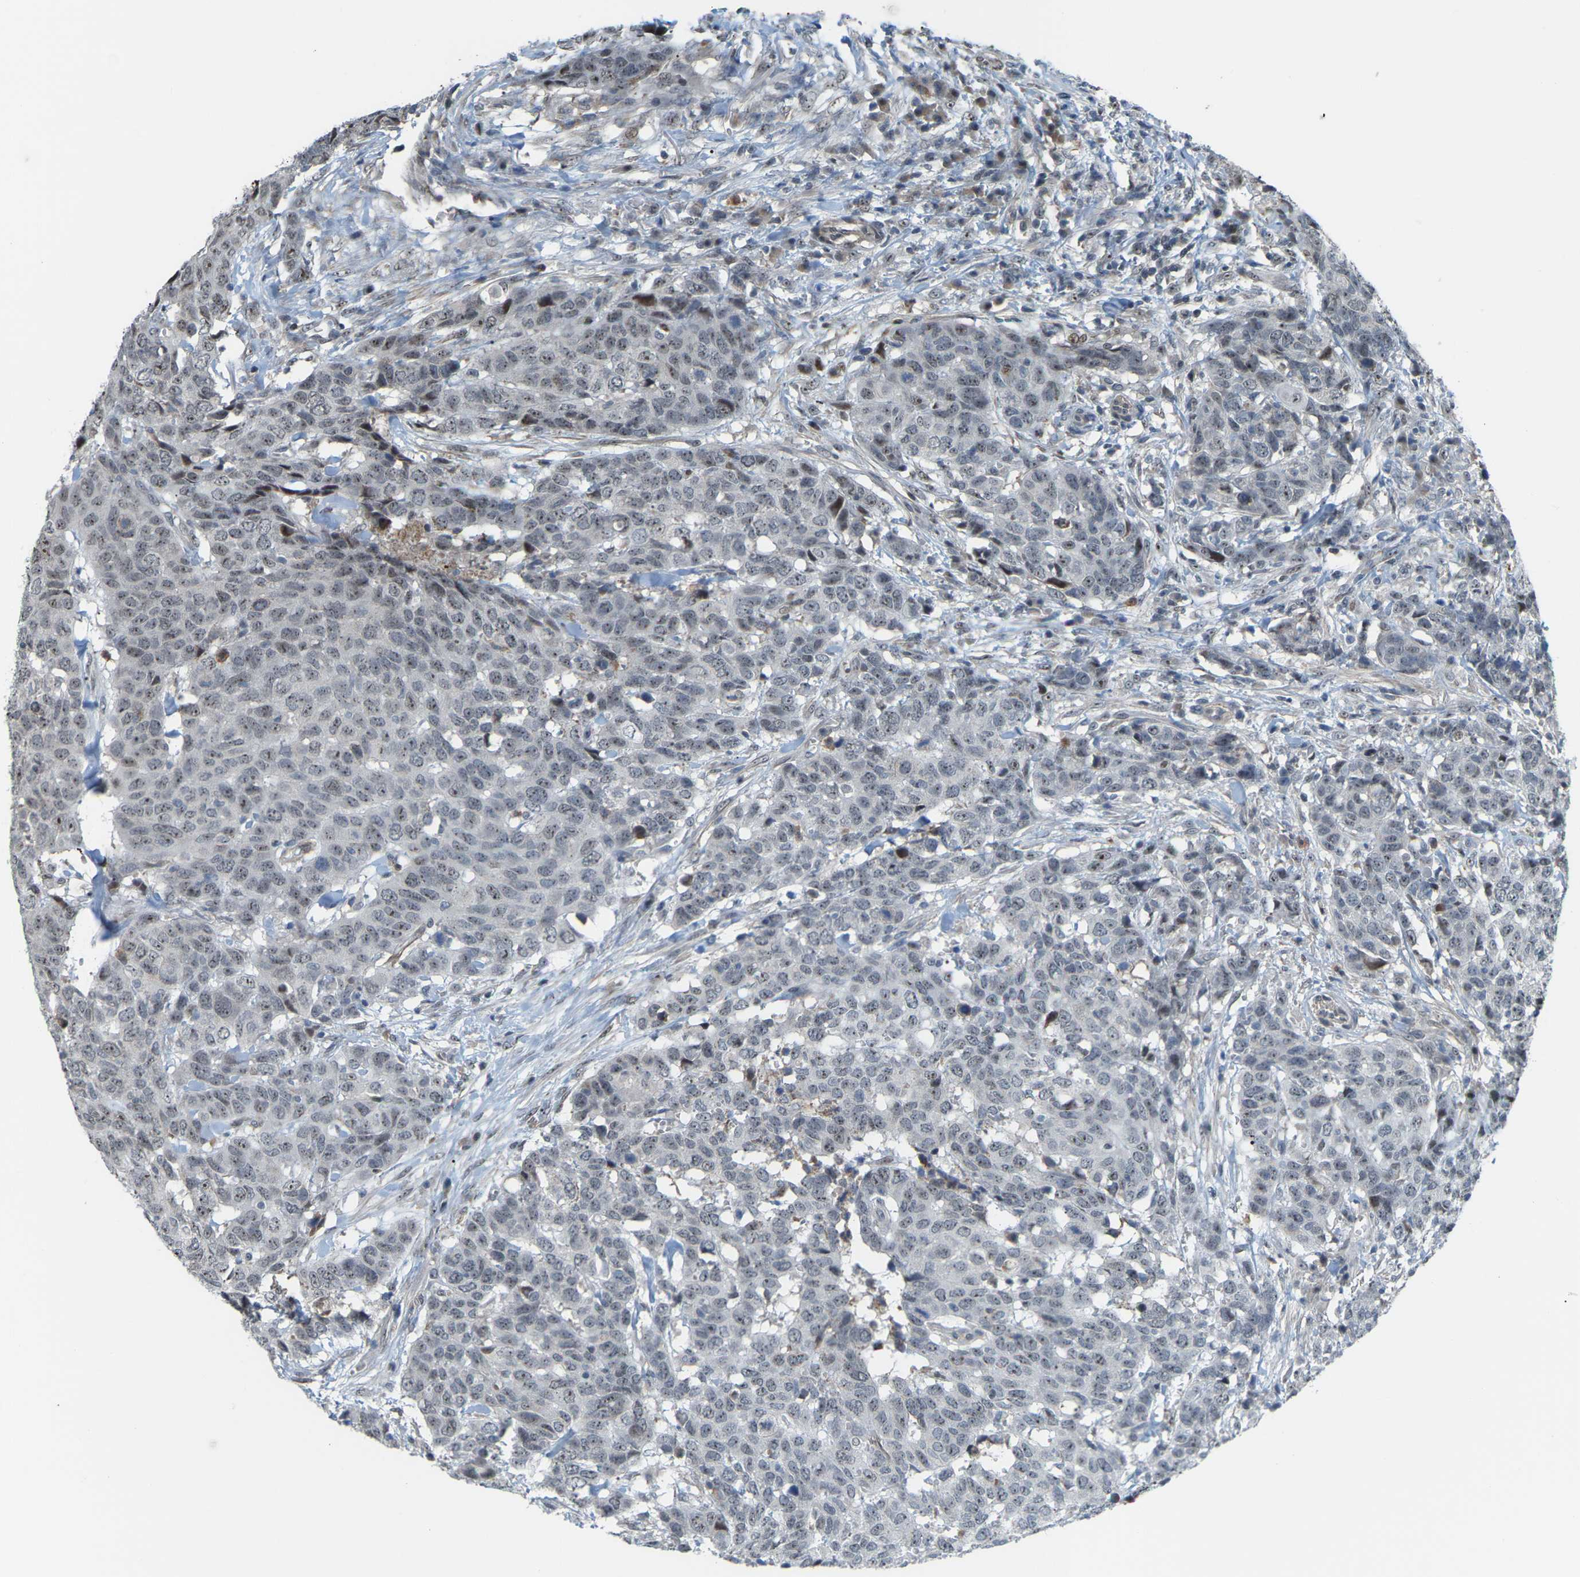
{"staining": {"intensity": "negative", "quantity": "none", "location": "none"}, "tissue": "head and neck cancer", "cell_type": "Tumor cells", "image_type": "cancer", "snomed": [{"axis": "morphology", "description": "Squamous cell carcinoma, NOS"}, {"axis": "topography", "description": "Head-Neck"}], "caption": "IHC of human squamous cell carcinoma (head and neck) shows no positivity in tumor cells.", "gene": "CROT", "patient": {"sex": "male", "age": 66}}